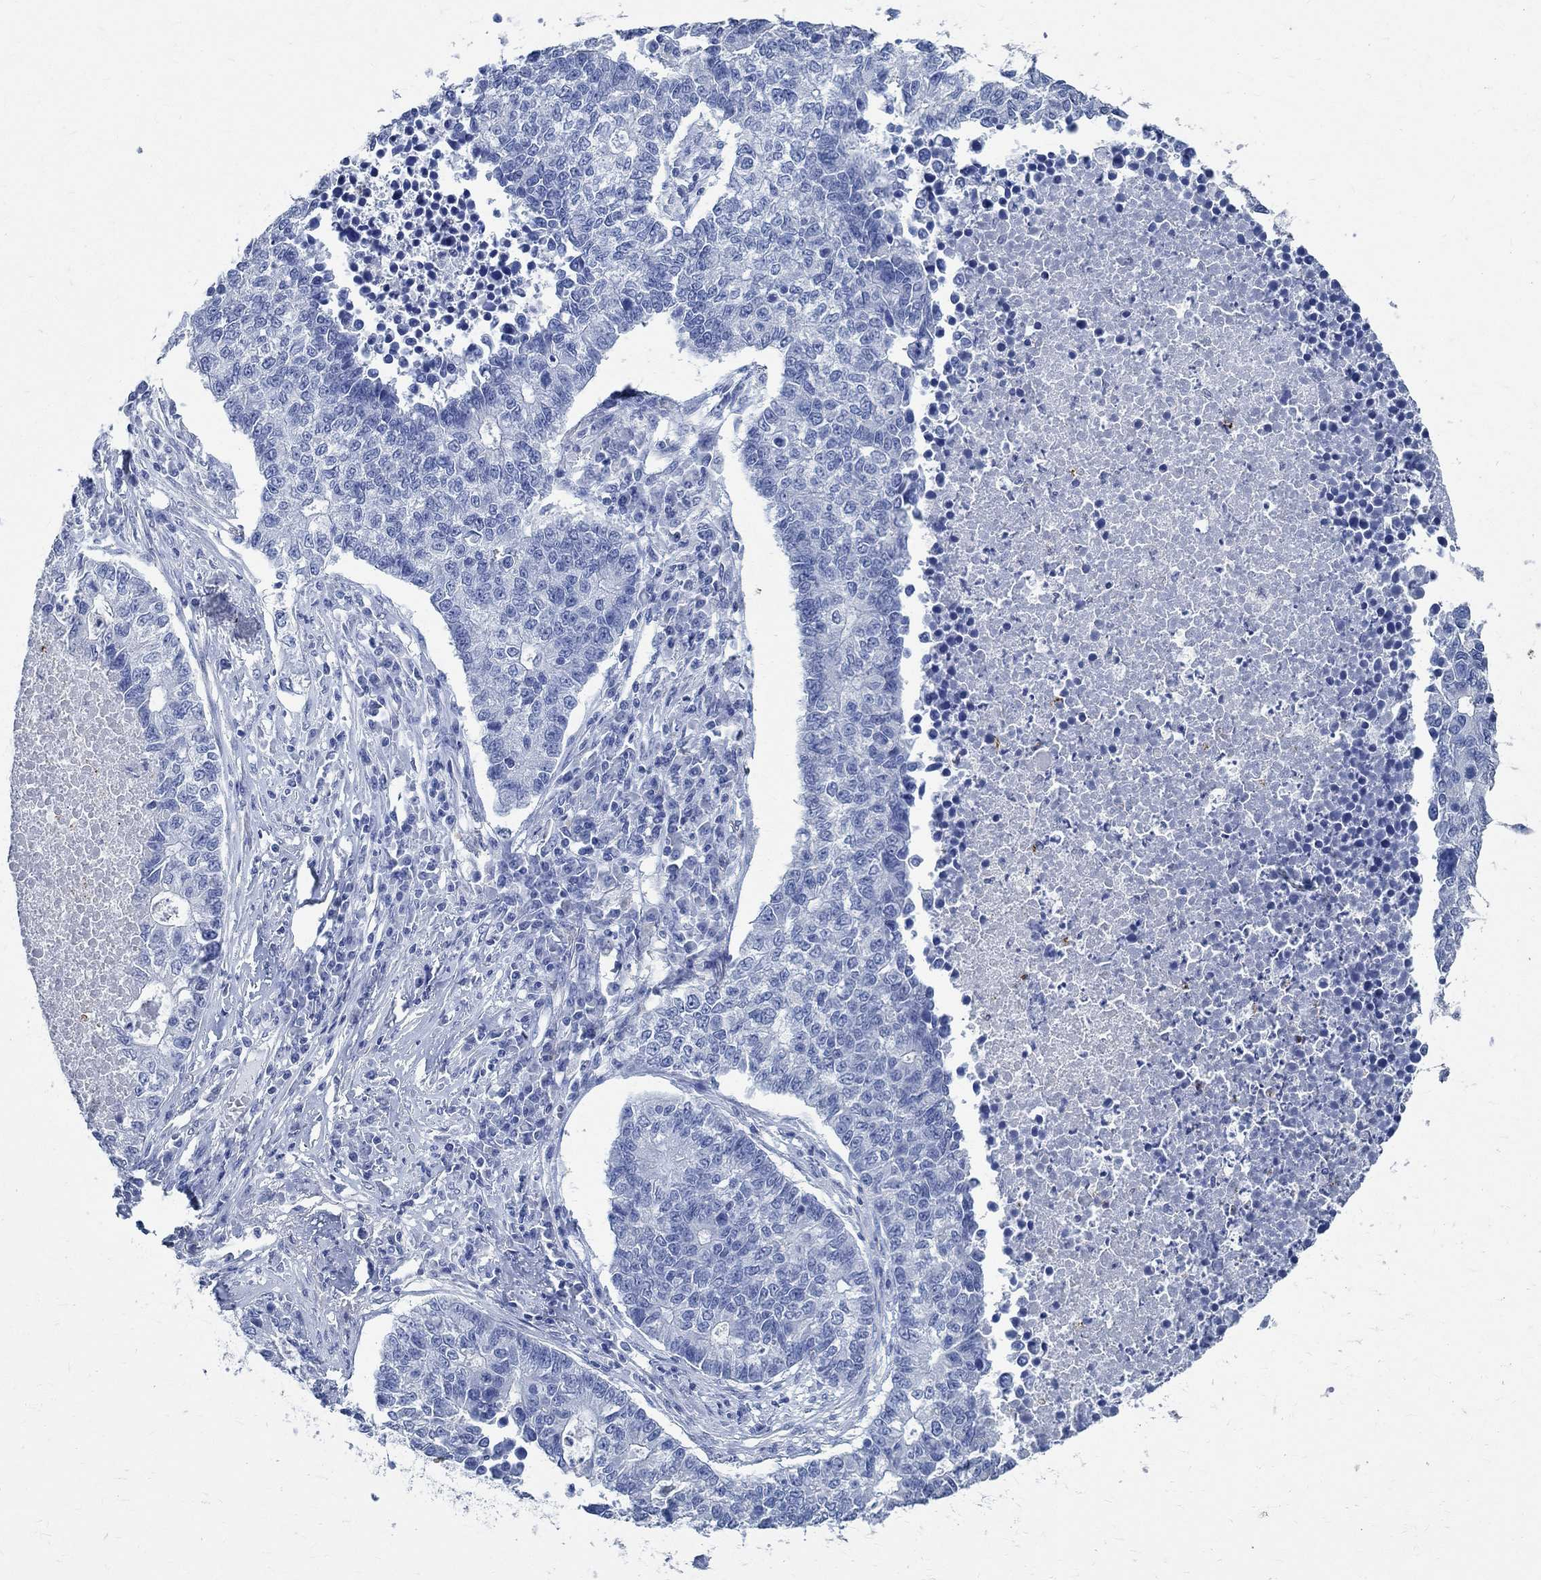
{"staining": {"intensity": "negative", "quantity": "none", "location": "none"}, "tissue": "lung cancer", "cell_type": "Tumor cells", "image_type": "cancer", "snomed": [{"axis": "morphology", "description": "Adenocarcinoma, NOS"}, {"axis": "topography", "description": "Lung"}], "caption": "This is a image of immunohistochemistry (IHC) staining of lung cancer, which shows no staining in tumor cells.", "gene": "TMEM221", "patient": {"sex": "male", "age": 57}}